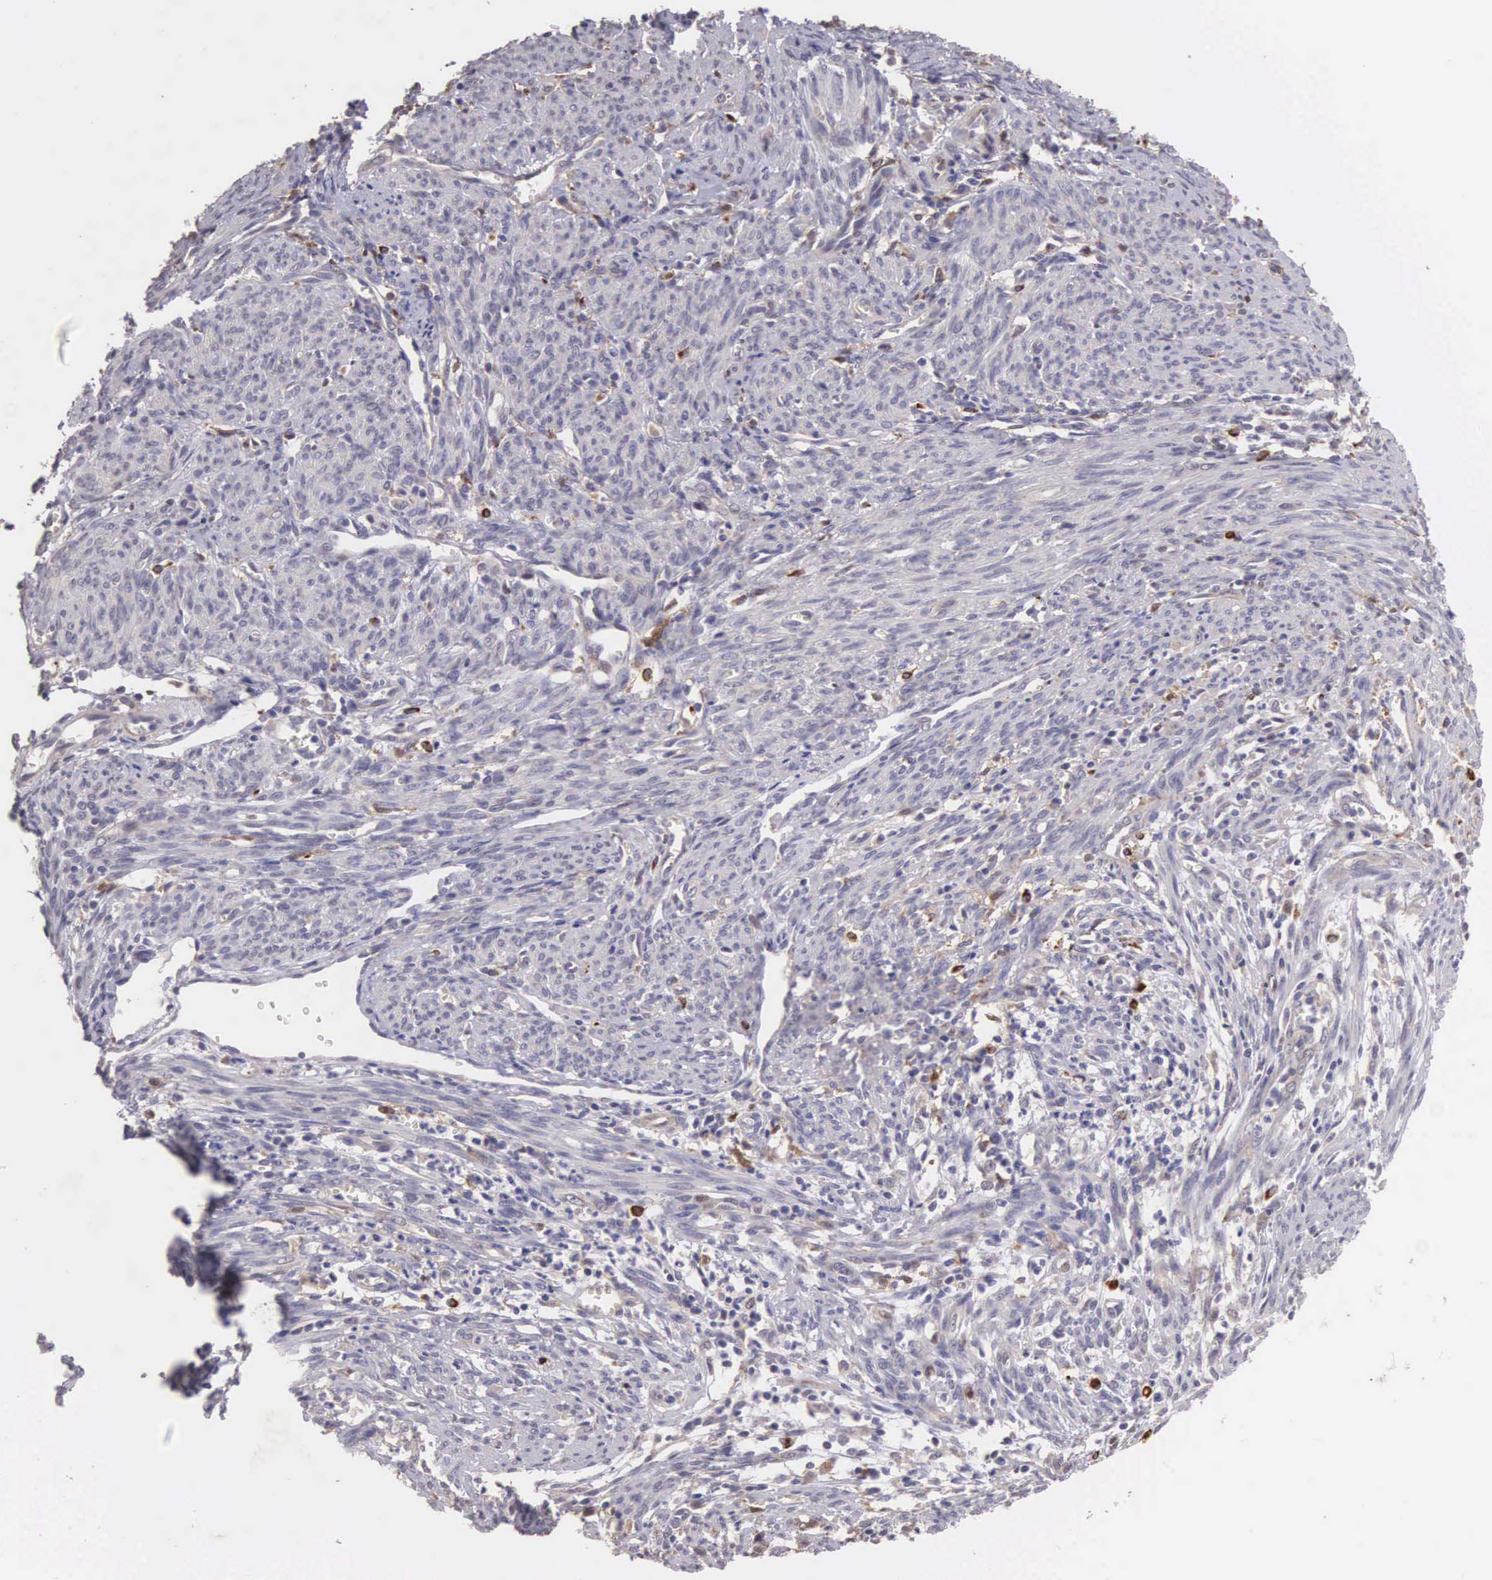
{"staining": {"intensity": "weak", "quantity": "25%-75%", "location": "cytoplasmic/membranous,nuclear"}, "tissue": "endometrial cancer", "cell_type": "Tumor cells", "image_type": "cancer", "snomed": [{"axis": "morphology", "description": "Adenocarcinoma, NOS"}, {"axis": "topography", "description": "Endometrium"}], "caption": "The micrograph demonstrates immunohistochemical staining of endometrial cancer. There is weak cytoplasmic/membranous and nuclear positivity is seen in about 25%-75% of tumor cells.", "gene": "CDC45", "patient": {"sex": "female", "age": 66}}